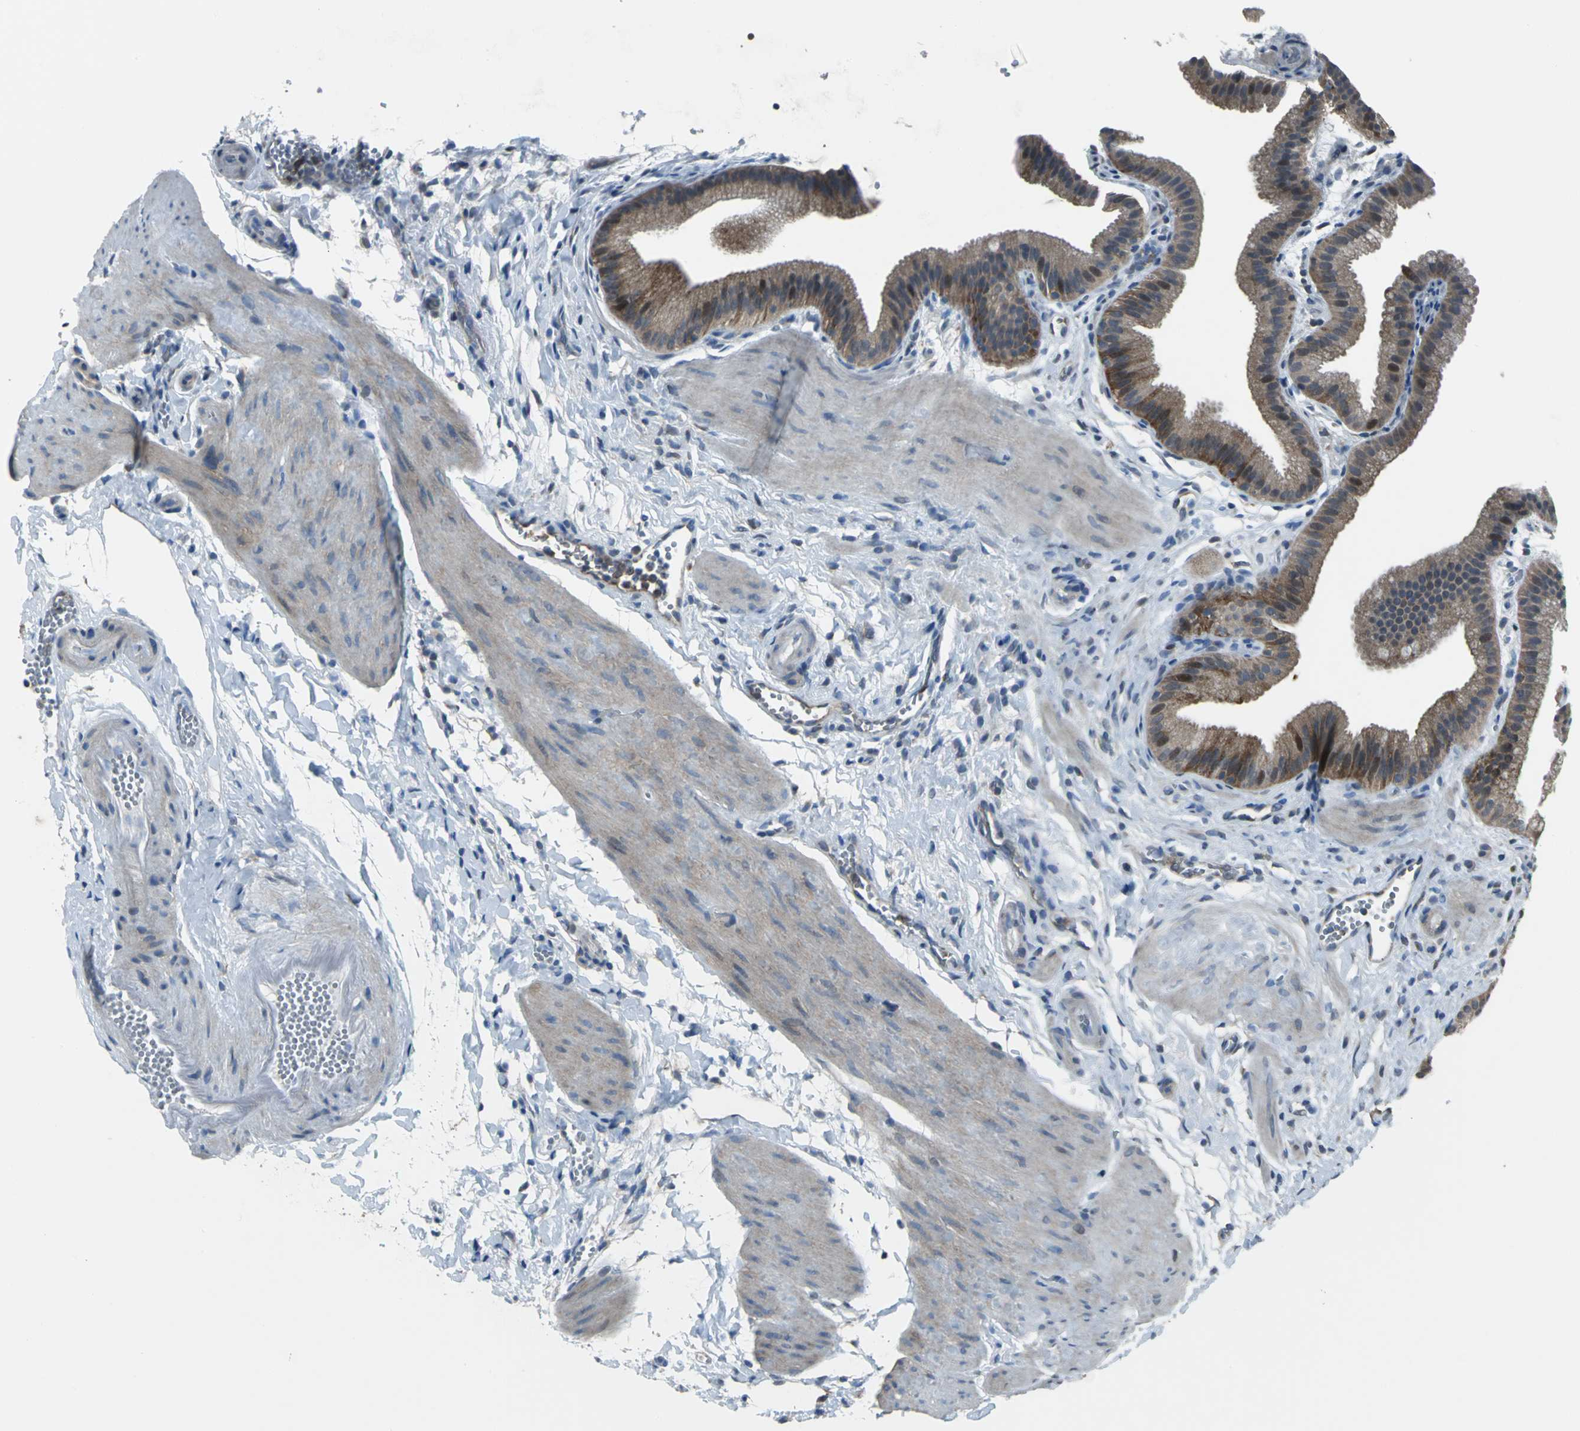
{"staining": {"intensity": "moderate", "quantity": ">75%", "location": "cytoplasmic/membranous"}, "tissue": "gallbladder", "cell_type": "Glandular cells", "image_type": "normal", "snomed": [{"axis": "morphology", "description": "Normal tissue, NOS"}, {"axis": "topography", "description": "Gallbladder"}], "caption": "Immunohistochemistry of unremarkable human gallbladder shows medium levels of moderate cytoplasmic/membranous positivity in about >75% of glandular cells. Nuclei are stained in blue.", "gene": "EIF5A", "patient": {"sex": "female", "age": 63}}